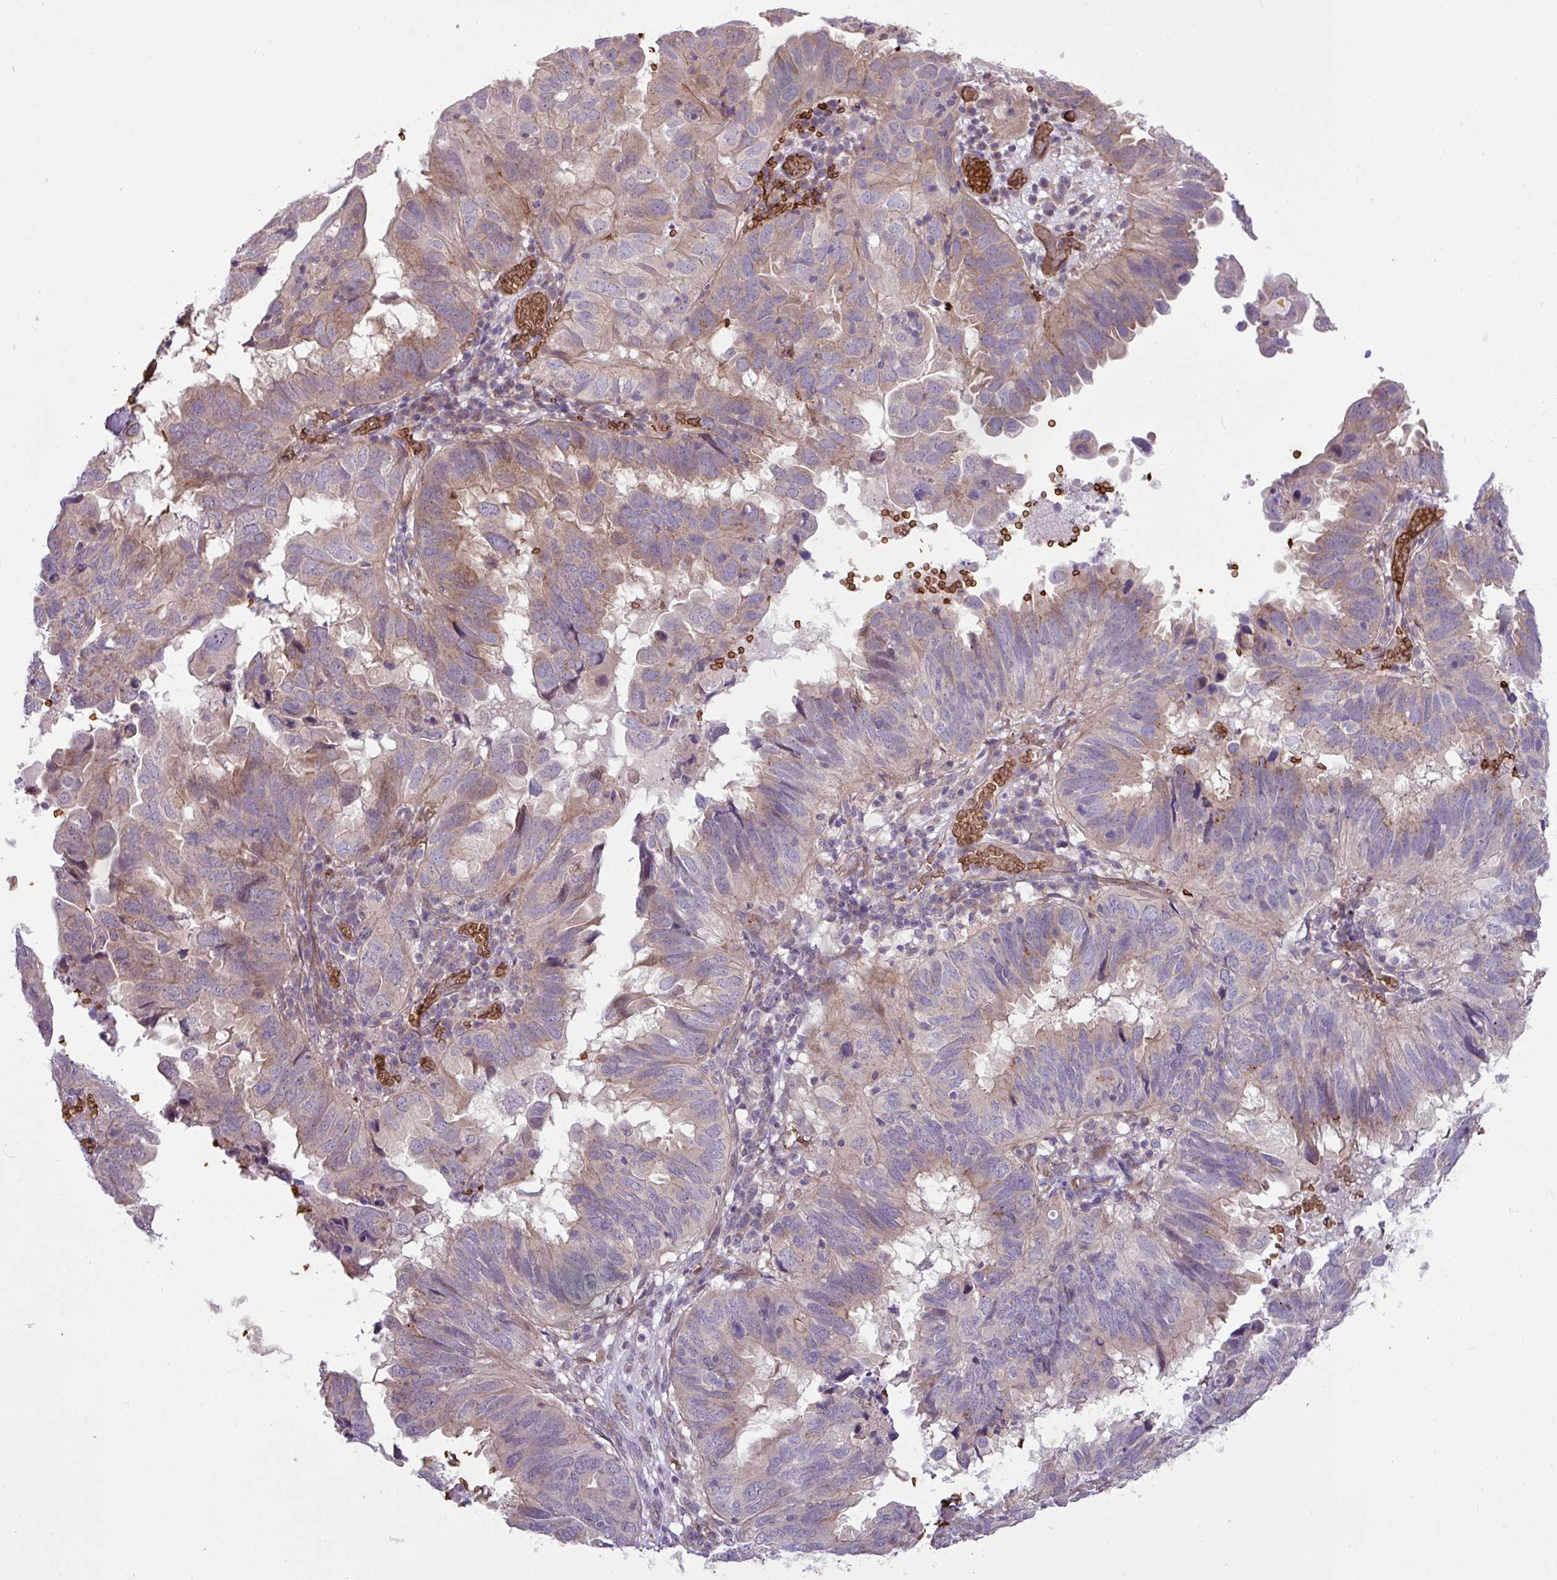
{"staining": {"intensity": "weak", "quantity": "25%-75%", "location": "cytoplasmic/membranous"}, "tissue": "endometrial cancer", "cell_type": "Tumor cells", "image_type": "cancer", "snomed": [{"axis": "morphology", "description": "Adenocarcinoma, NOS"}, {"axis": "topography", "description": "Uterus"}], "caption": "Brown immunohistochemical staining in human endometrial cancer (adenocarcinoma) reveals weak cytoplasmic/membranous positivity in about 25%-75% of tumor cells.", "gene": "RAD21L1", "patient": {"sex": "female", "age": 77}}